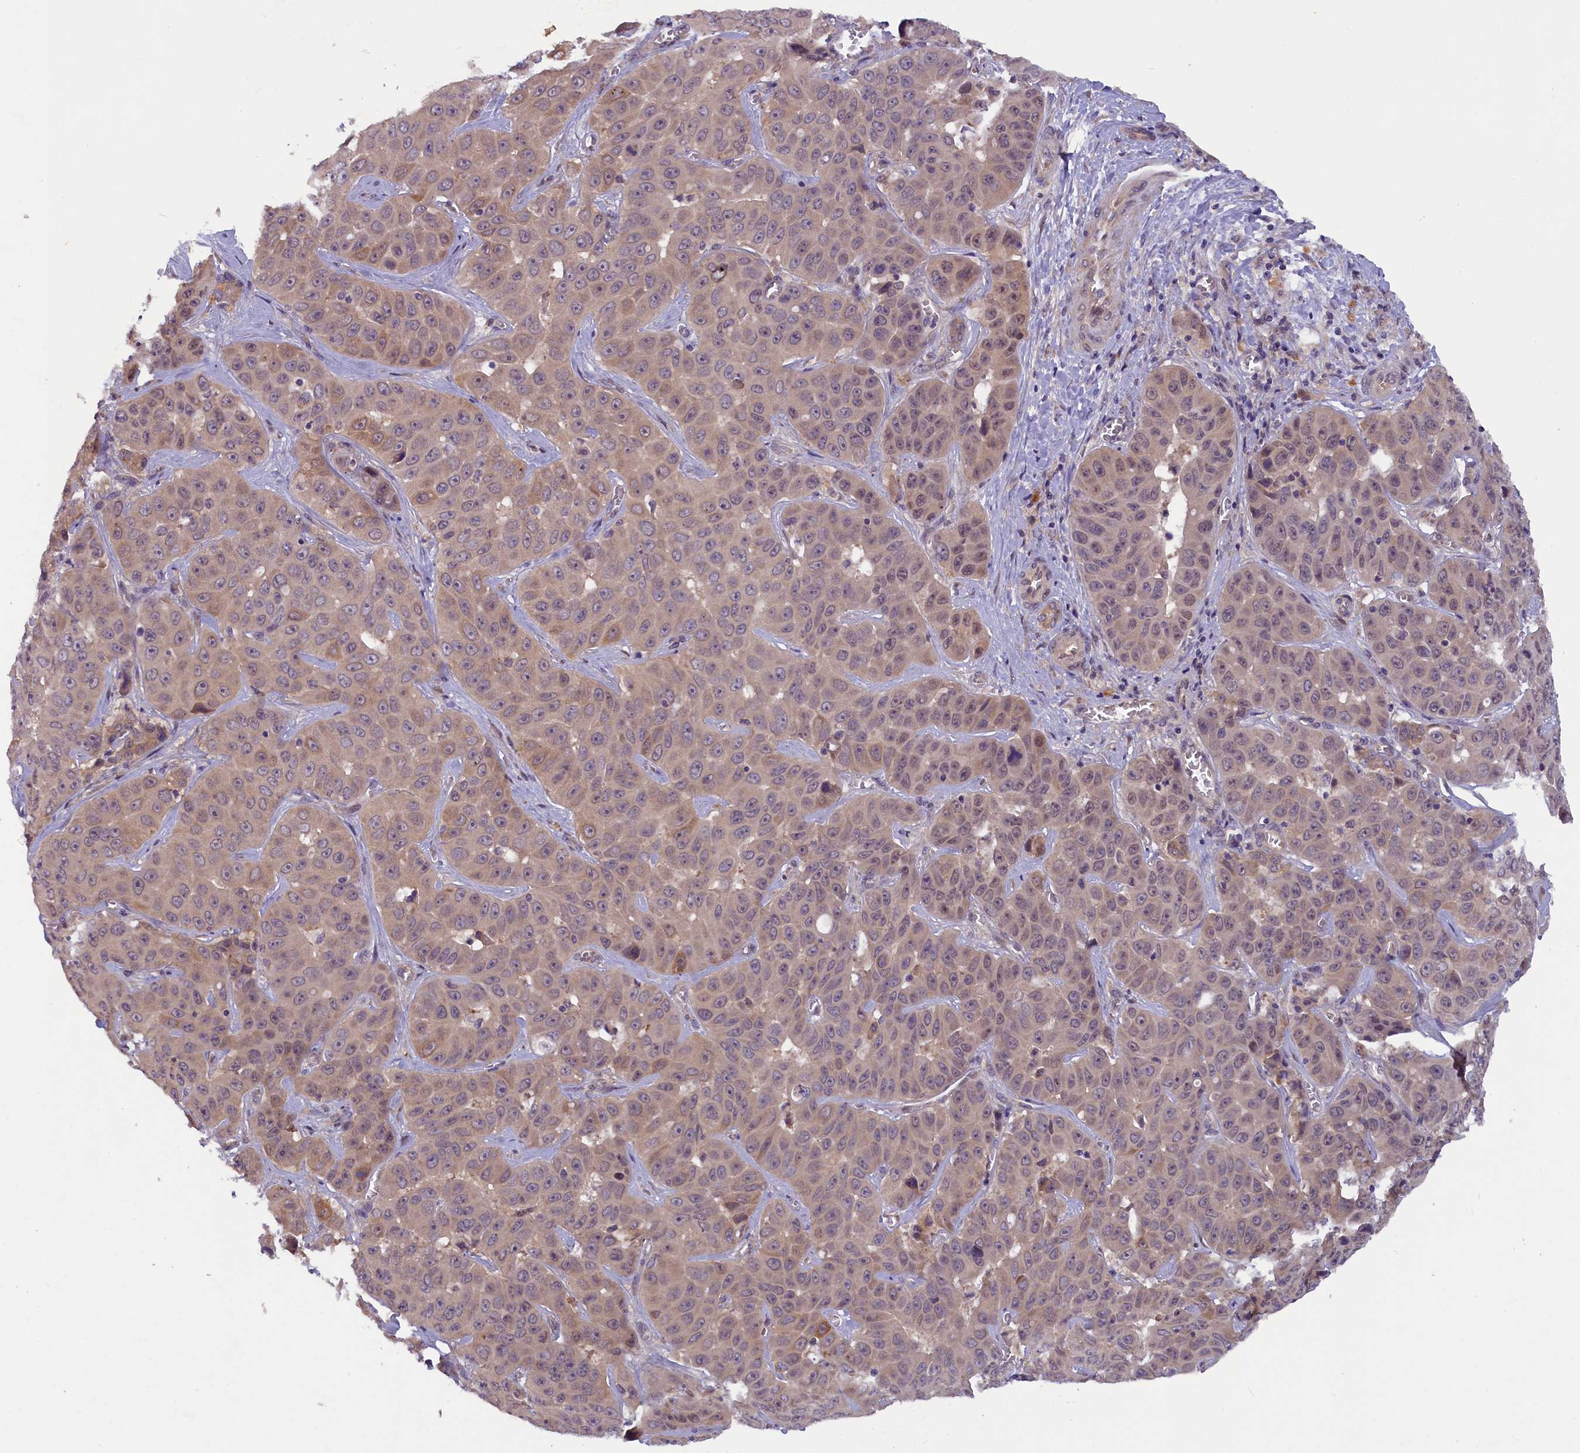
{"staining": {"intensity": "weak", "quantity": "<25%", "location": "cytoplasmic/membranous"}, "tissue": "liver cancer", "cell_type": "Tumor cells", "image_type": "cancer", "snomed": [{"axis": "morphology", "description": "Cholangiocarcinoma"}, {"axis": "topography", "description": "Liver"}], "caption": "An immunohistochemistry micrograph of liver cholangiocarcinoma is shown. There is no staining in tumor cells of liver cholangiocarcinoma.", "gene": "CCDC9B", "patient": {"sex": "female", "age": 52}}